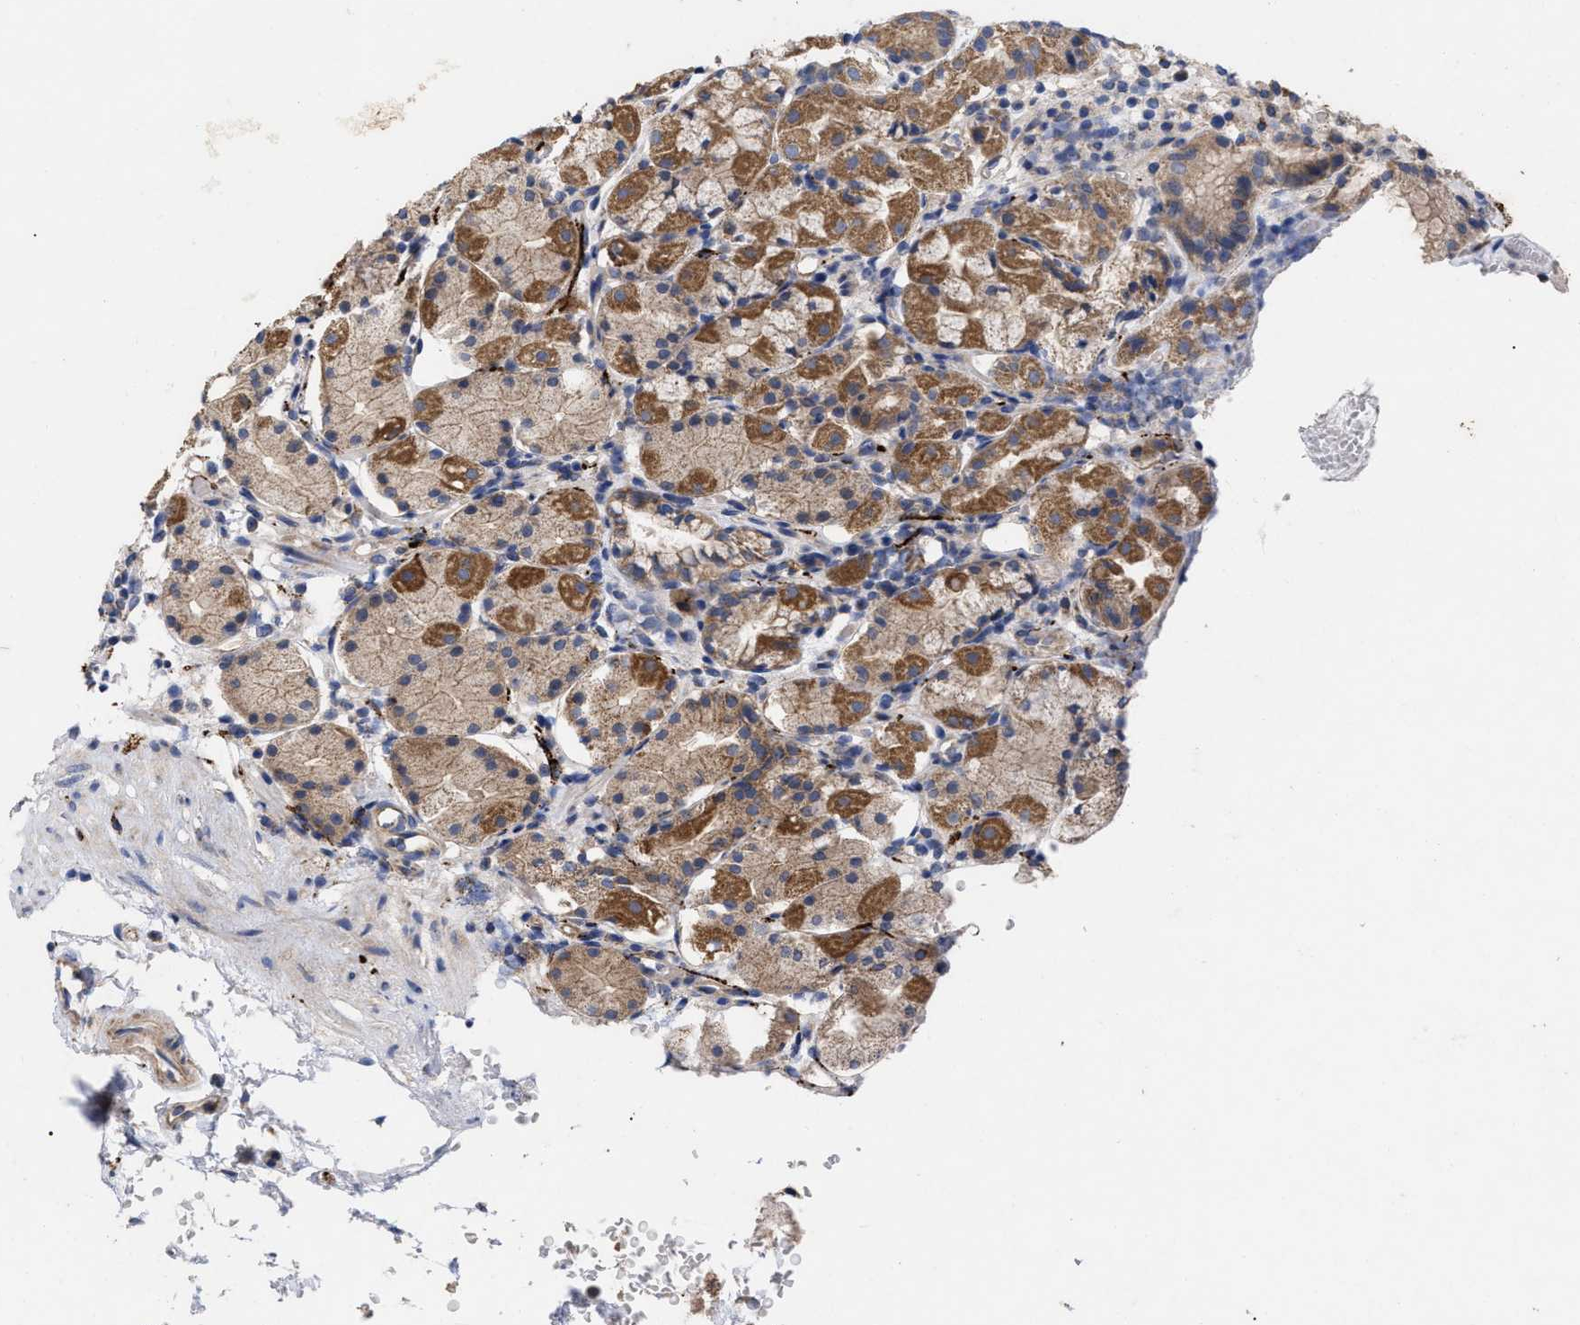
{"staining": {"intensity": "moderate", "quantity": "25%-75%", "location": "cytoplasmic/membranous"}, "tissue": "stomach", "cell_type": "Glandular cells", "image_type": "normal", "snomed": [{"axis": "morphology", "description": "Normal tissue, NOS"}, {"axis": "topography", "description": "Stomach"}, {"axis": "topography", "description": "Stomach, lower"}], "caption": "Stomach stained with a brown dye demonstrates moderate cytoplasmic/membranous positive positivity in about 25%-75% of glandular cells.", "gene": "VIP", "patient": {"sex": "female", "age": 75}}